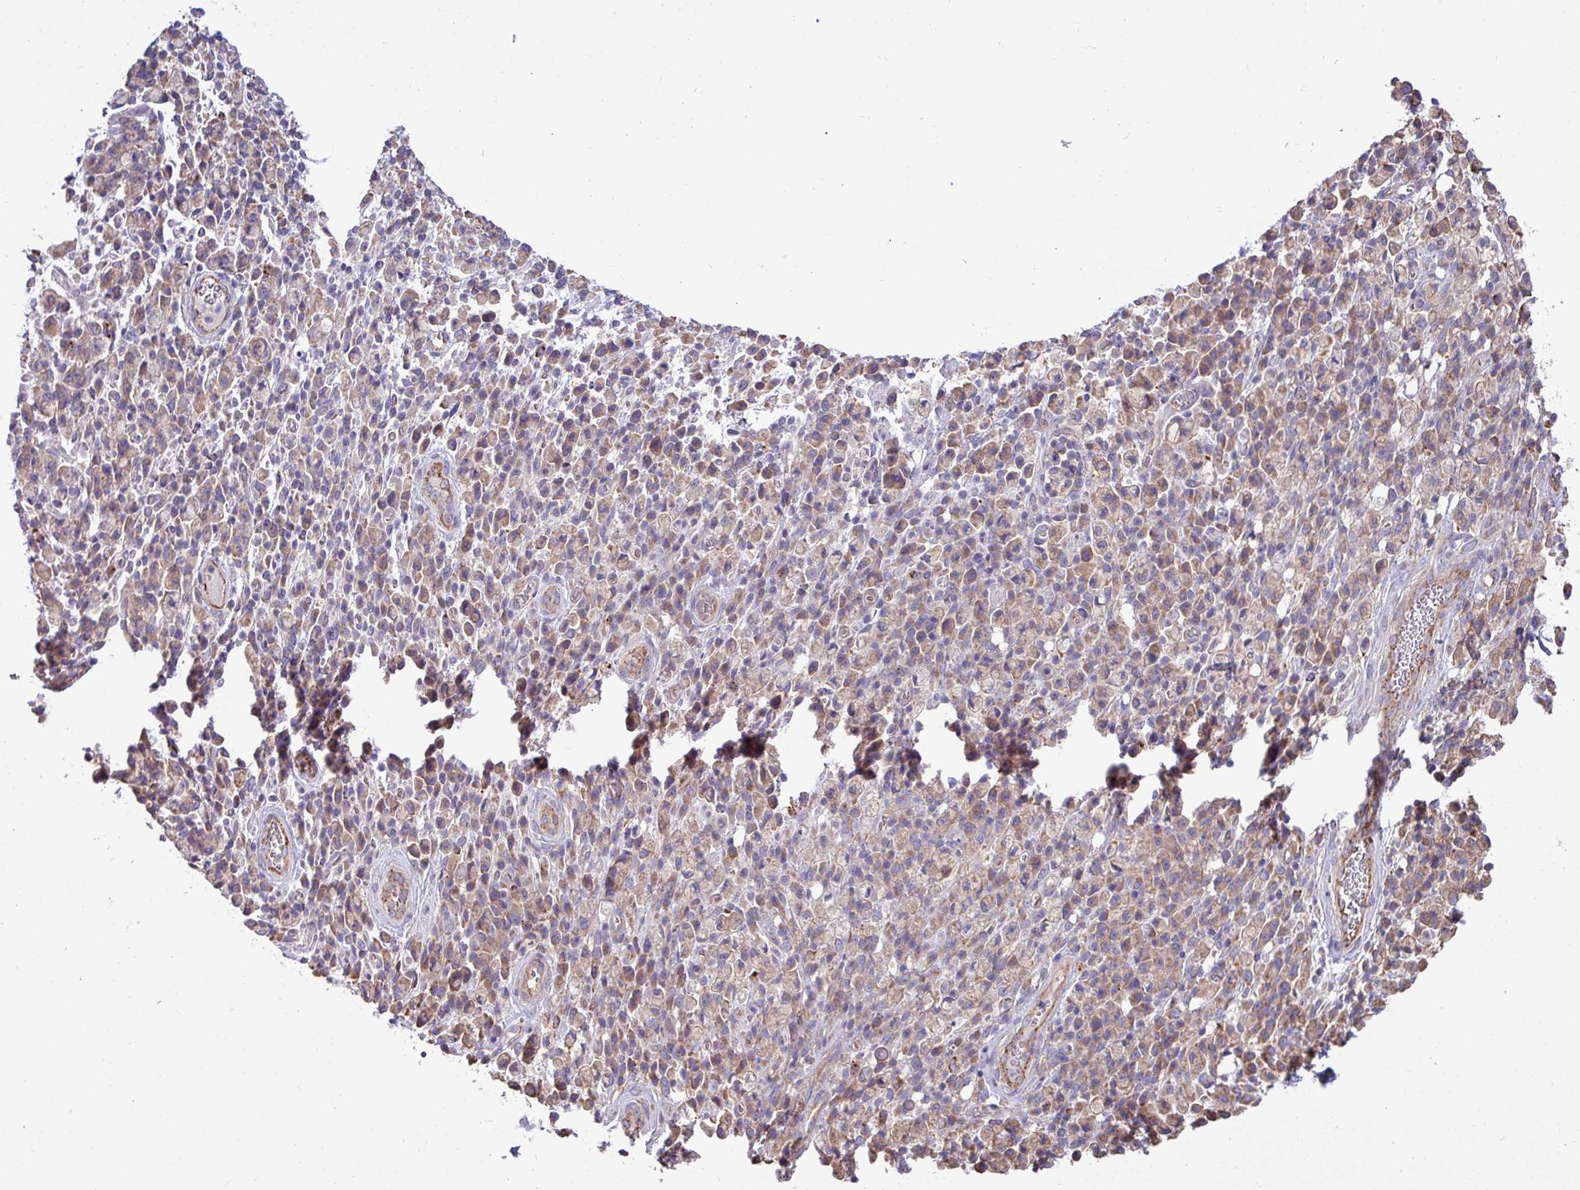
{"staining": {"intensity": "moderate", "quantity": ">75%", "location": "cytoplasmic/membranous"}, "tissue": "stomach cancer", "cell_type": "Tumor cells", "image_type": "cancer", "snomed": [{"axis": "morphology", "description": "Adenocarcinoma, NOS"}, {"axis": "topography", "description": "Stomach"}], "caption": "Immunohistochemistry histopathology image of human stomach cancer (adenocarcinoma) stained for a protein (brown), which shows medium levels of moderate cytoplasmic/membranous expression in approximately >75% of tumor cells.", "gene": "PPM1J", "patient": {"sex": "male", "age": 77}}